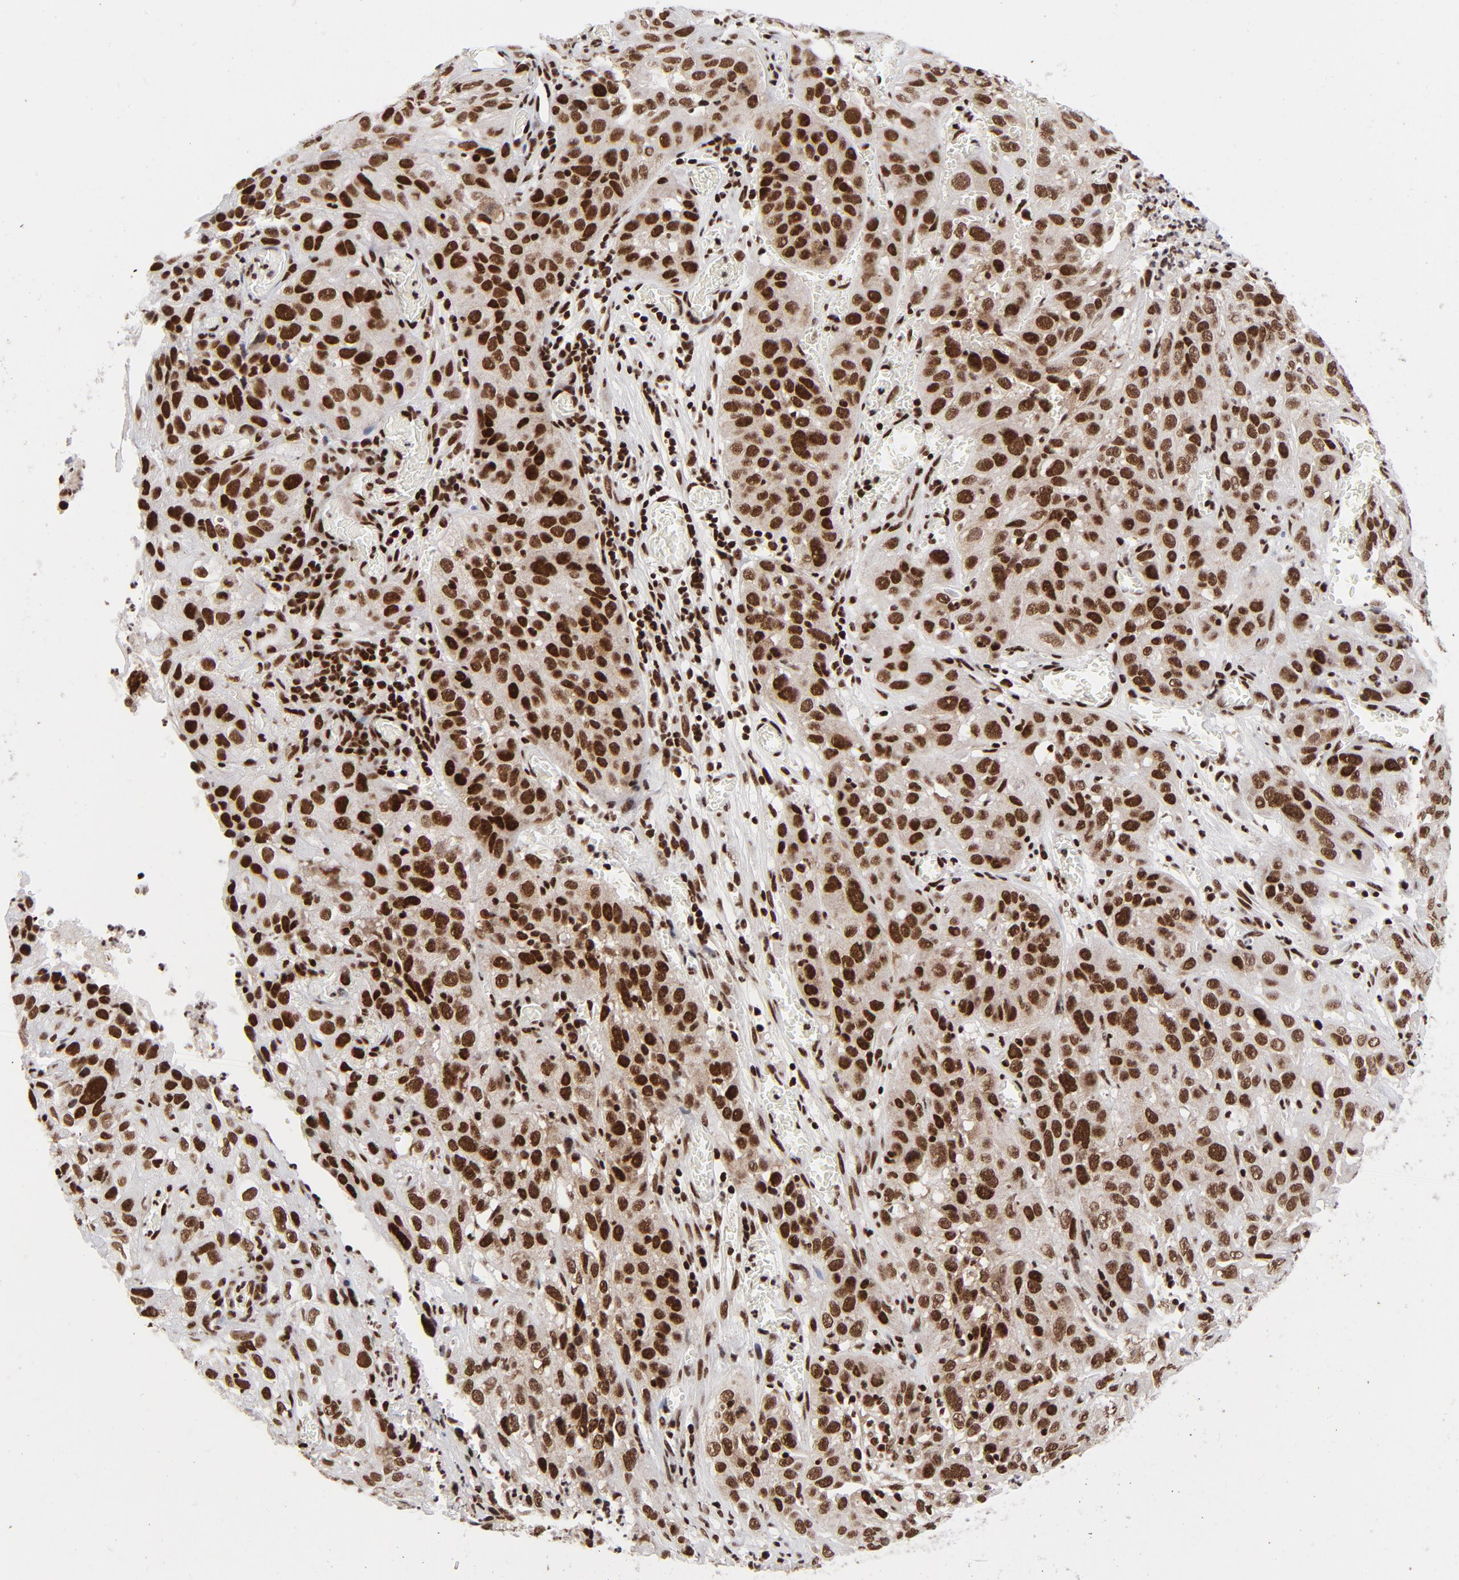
{"staining": {"intensity": "strong", "quantity": ">75%", "location": "nuclear"}, "tissue": "cervical cancer", "cell_type": "Tumor cells", "image_type": "cancer", "snomed": [{"axis": "morphology", "description": "Squamous cell carcinoma, NOS"}, {"axis": "topography", "description": "Cervix"}], "caption": "Immunohistochemical staining of human cervical cancer shows high levels of strong nuclear protein positivity in about >75% of tumor cells. (IHC, brightfield microscopy, high magnification).", "gene": "NFYB", "patient": {"sex": "female", "age": 32}}